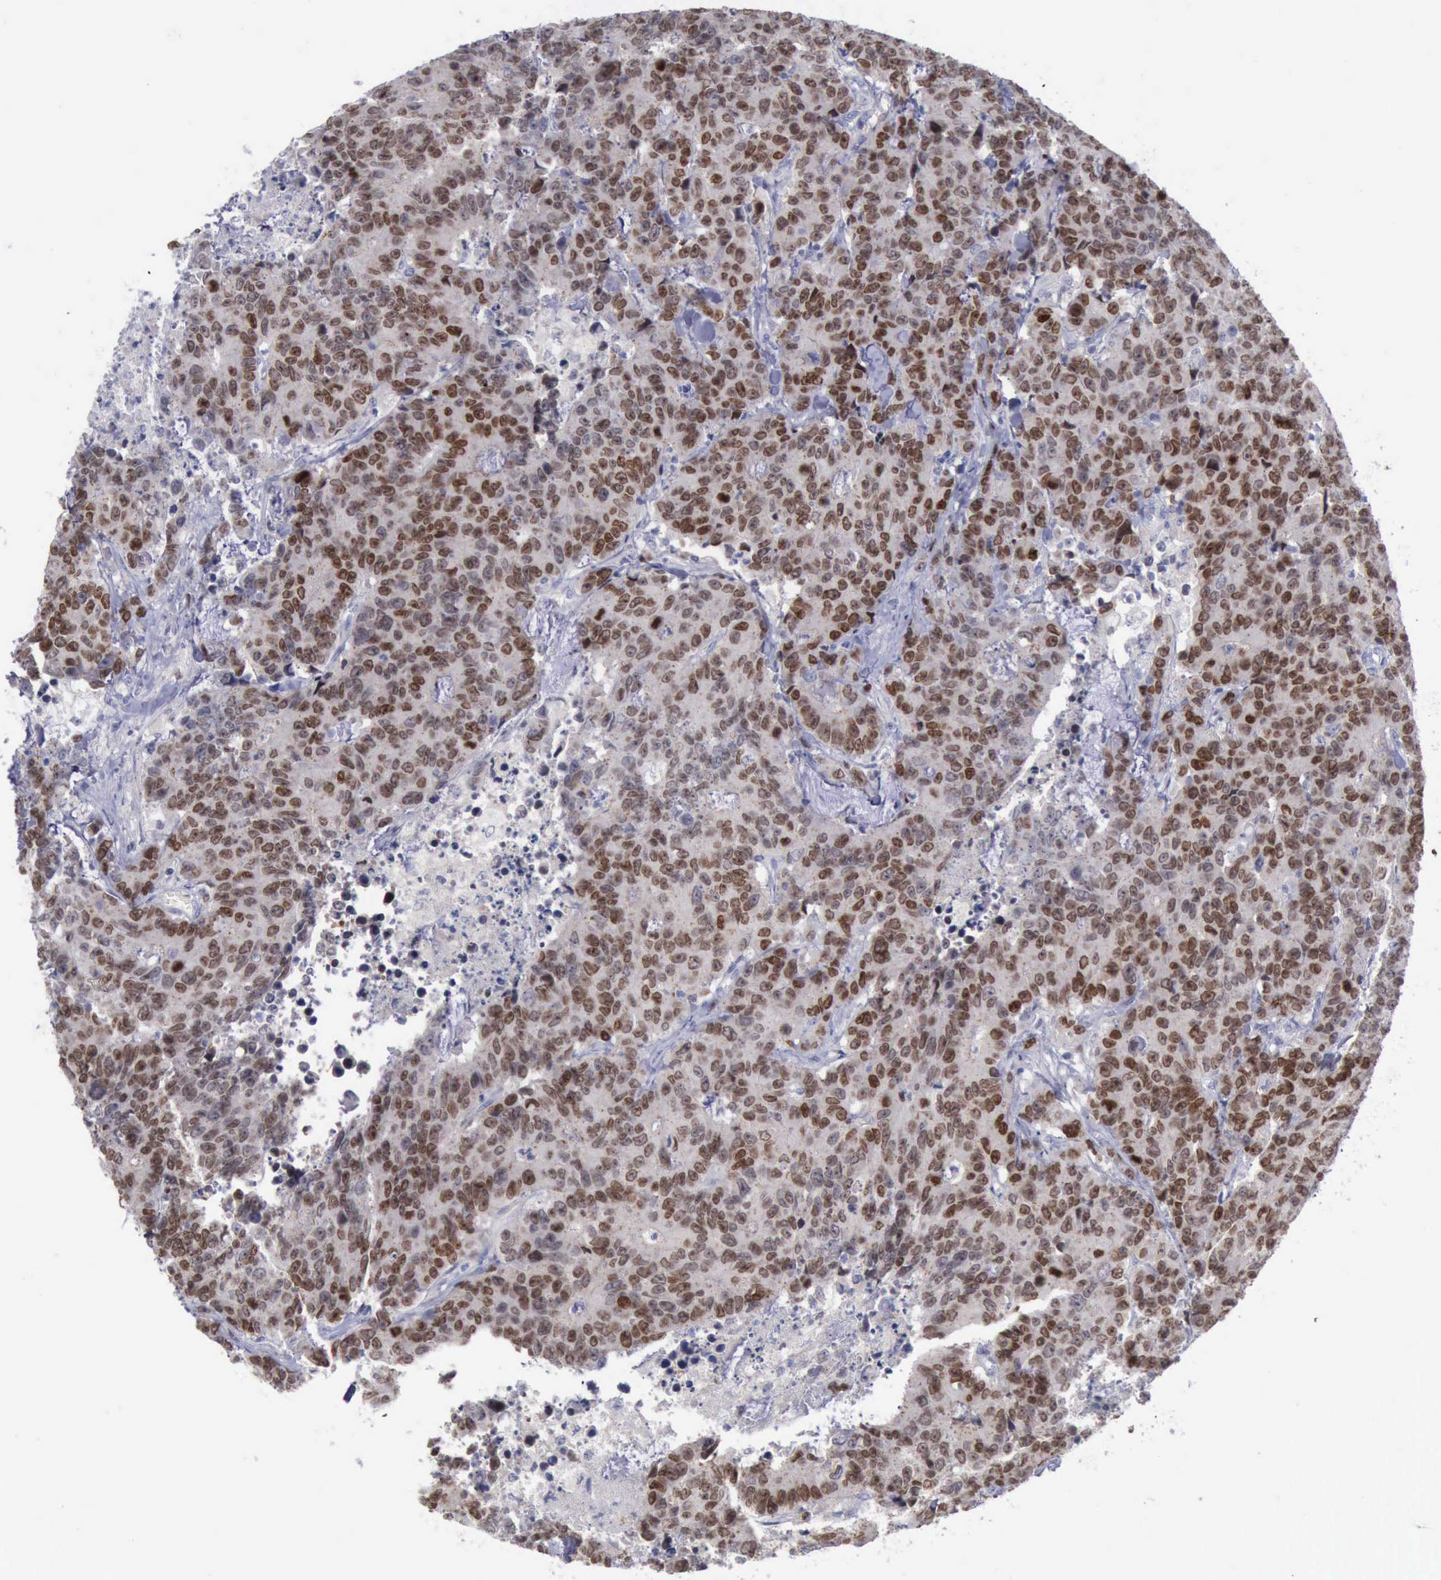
{"staining": {"intensity": "strong", "quantity": ">75%", "location": "nuclear"}, "tissue": "colorectal cancer", "cell_type": "Tumor cells", "image_type": "cancer", "snomed": [{"axis": "morphology", "description": "Adenocarcinoma, NOS"}, {"axis": "topography", "description": "Colon"}], "caption": "An image of human colorectal cancer stained for a protein reveals strong nuclear brown staining in tumor cells.", "gene": "SATB2", "patient": {"sex": "female", "age": 86}}